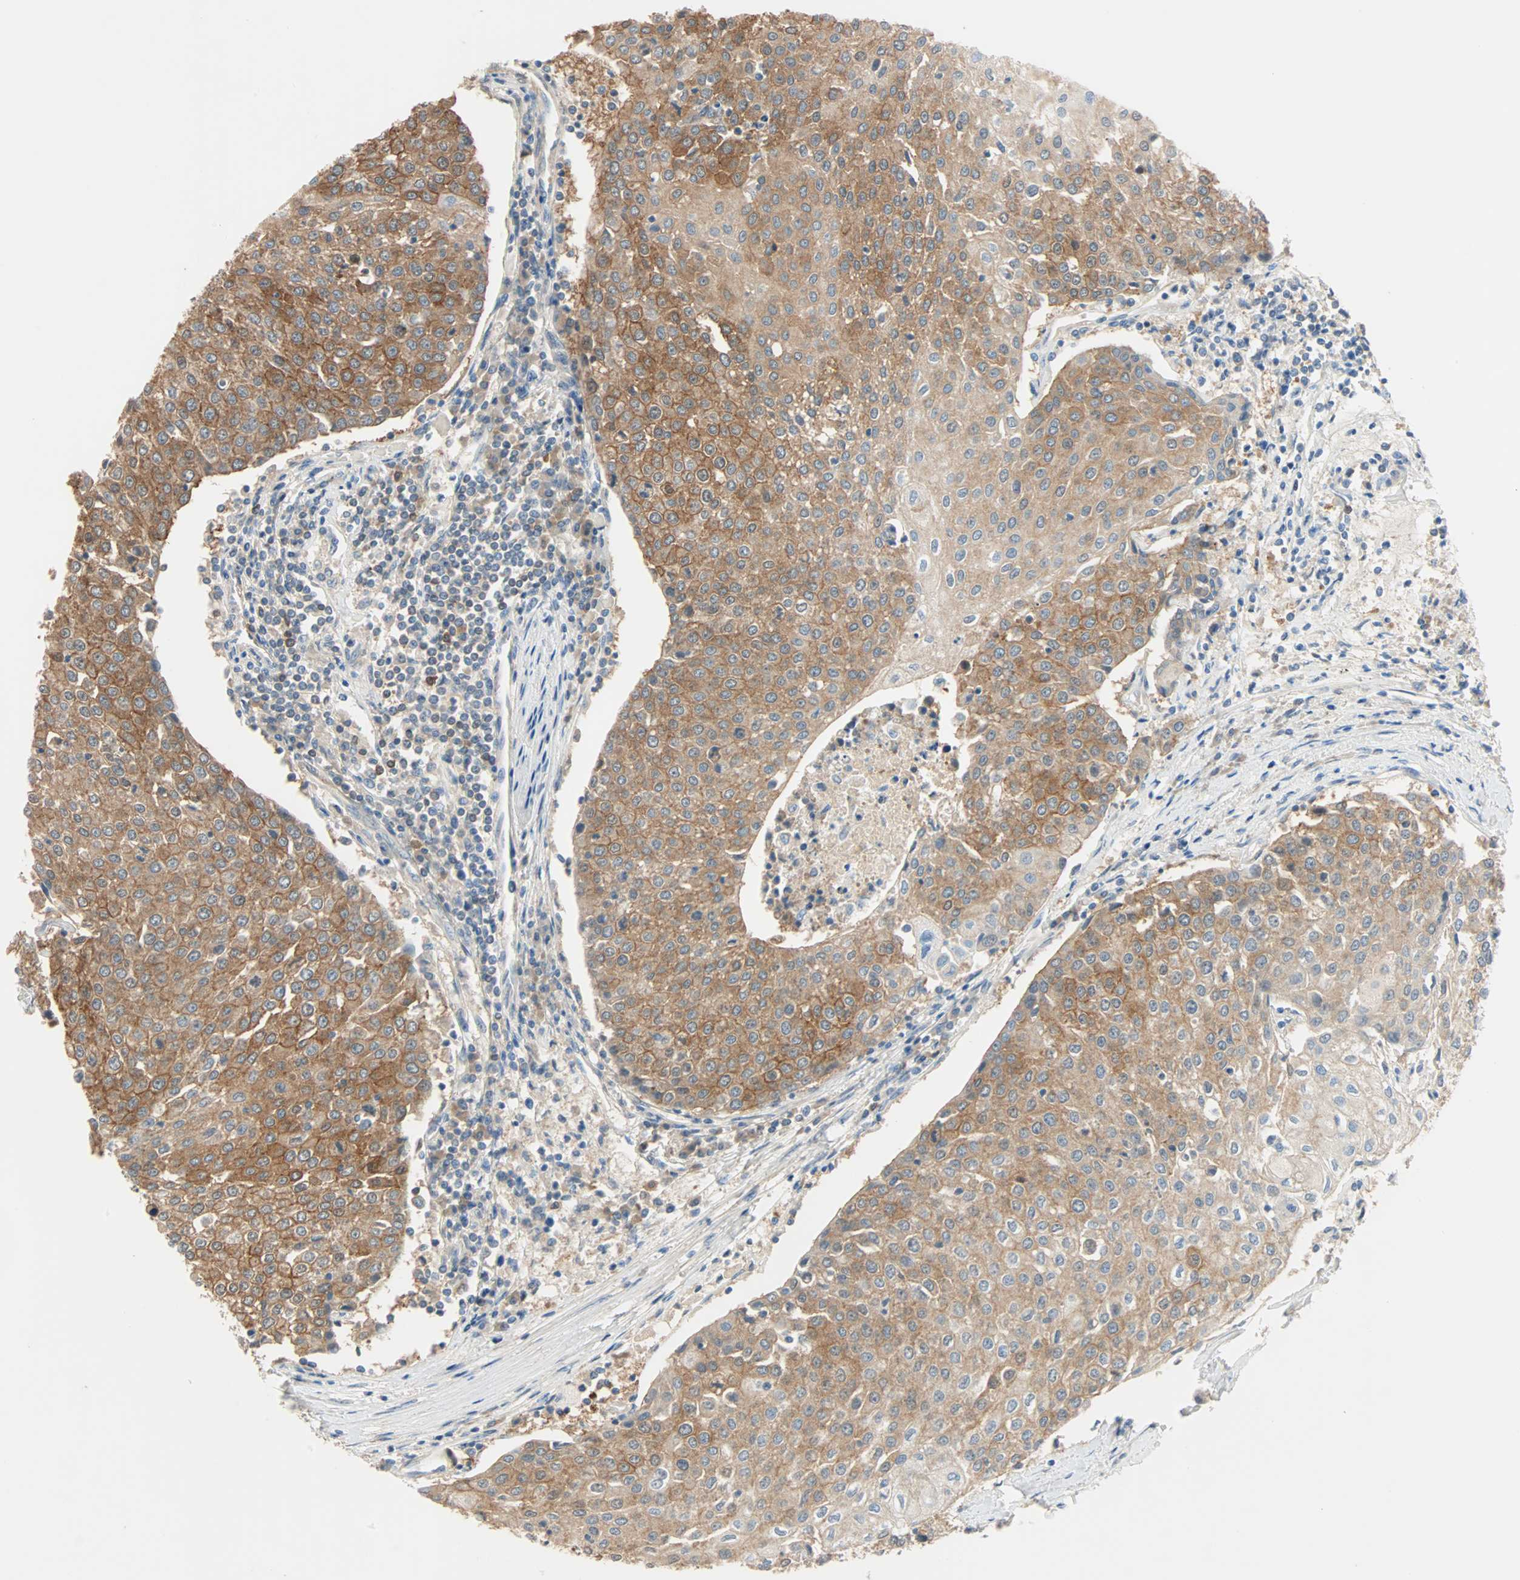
{"staining": {"intensity": "moderate", "quantity": ">75%", "location": "cytoplasmic/membranous"}, "tissue": "urothelial cancer", "cell_type": "Tumor cells", "image_type": "cancer", "snomed": [{"axis": "morphology", "description": "Urothelial carcinoma, High grade"}, {"axis": "topography", "description": "Urinary bladder"}], "caption": "Immunohistochemistry (IHC) of human urothelial cancer exhibits medium levels of moderate cytoplasmic/membranous positivity in approximately >75% of tumor cells. The protein of interest is stained brown, and the nuclei are stained in blue (DAB IHC with brightfield microscopy, high magnification).", "gene": "TNFRSF12A", "patient": {"sex": "female", "age": 85}}